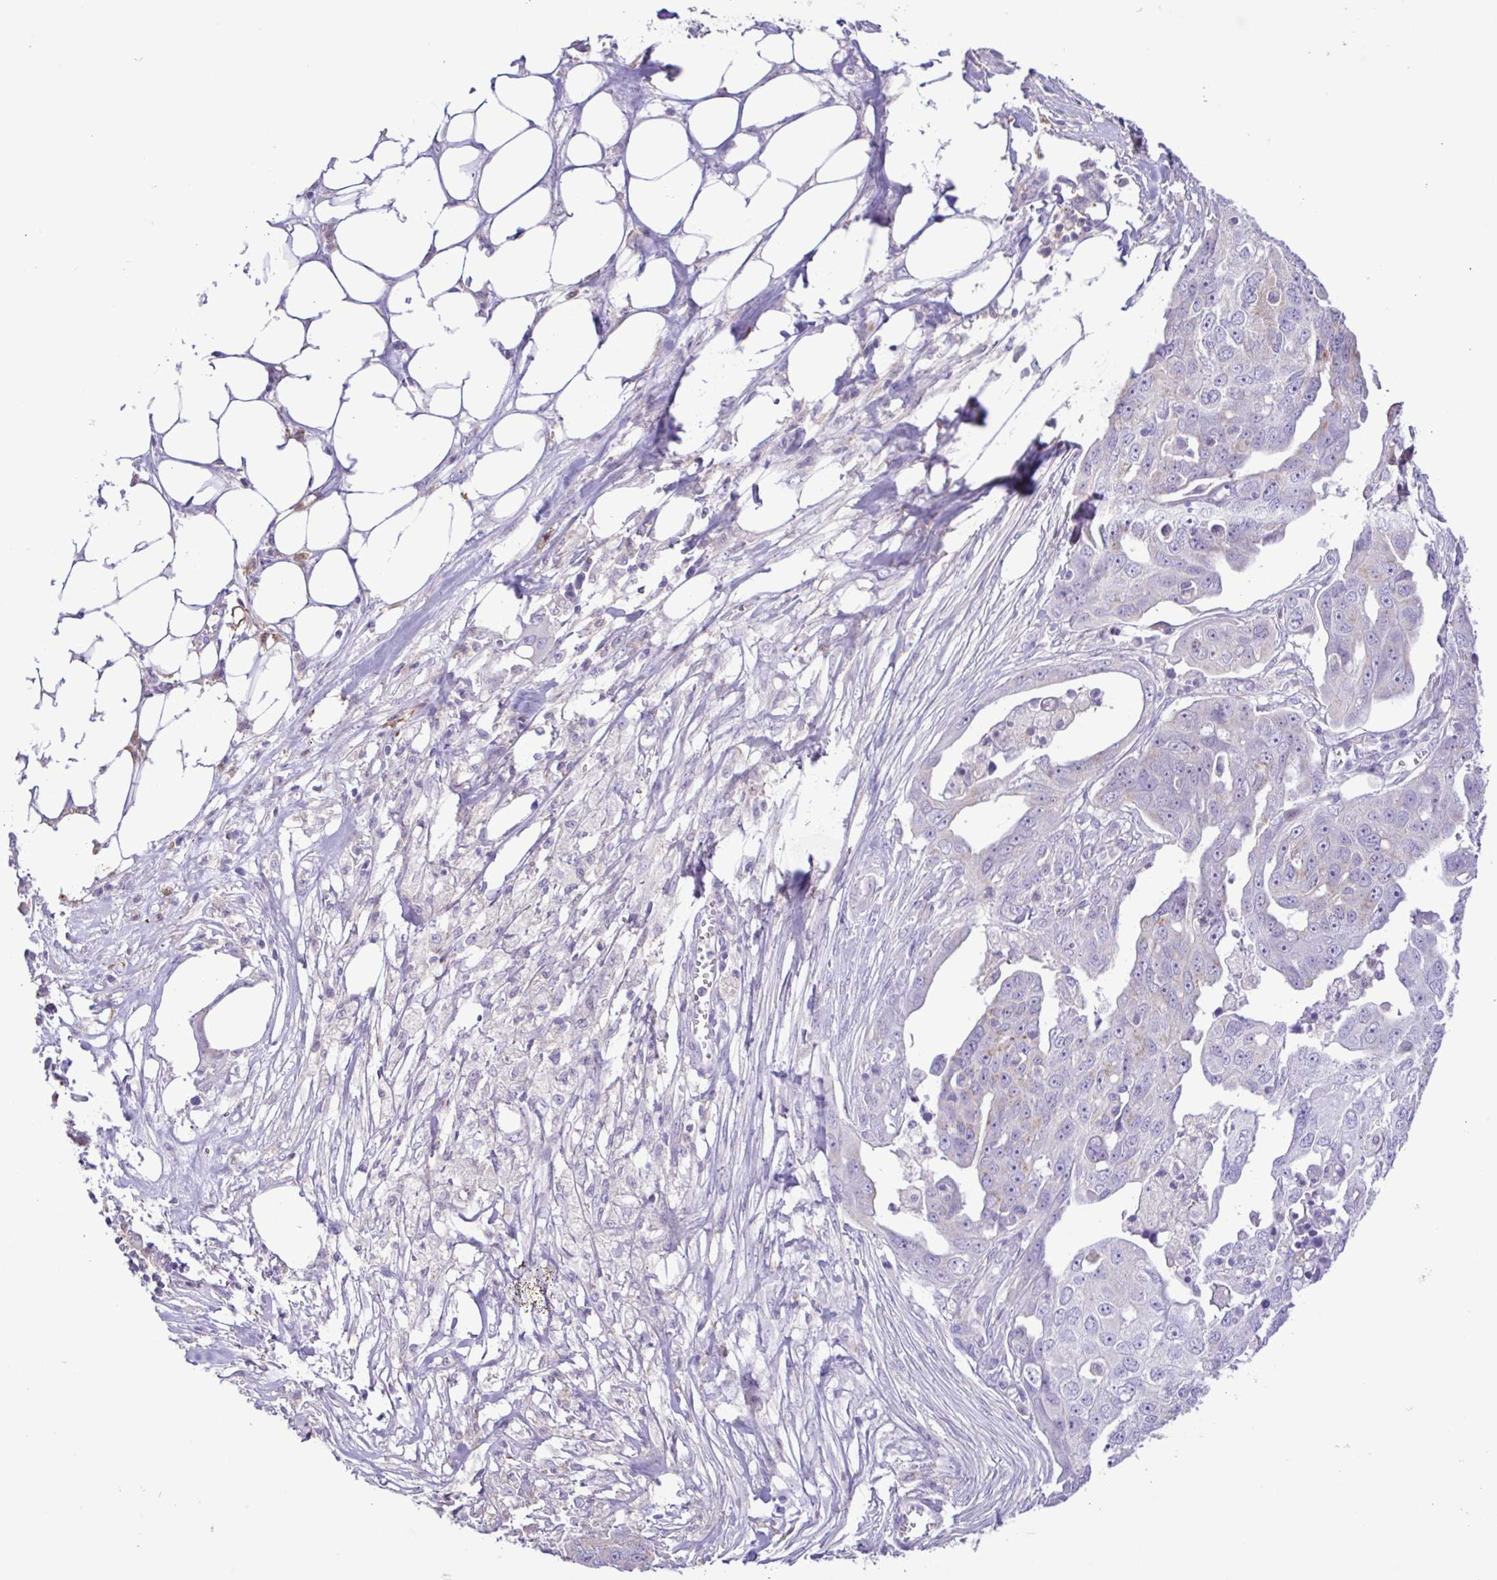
{"staining": {"intensity": "negative", "quantity": "none", "location": "none"}, "tissue": "ovarian cancer", "cell_type": "Tumor cells", "image_type": "cancer", "snomed": [{"axis": "morphology", "description": "Carcinoma, endometroid"}, {"axis": "topography", "description": "Ovary"}], "caption": "Immunohistochemistry micrograph of human endometroid carcinoma (ovarian) stained for a protein (brown), which reveals no positivity in tumor cells. (Stains: DAB (3,3'-diaminobenzidine) immunohistochemistry with hematoxylin counter stain, Microscopy: brightfield microscopy at high magnification).", "gene": "CYP17A1", "patient": {"sex": "female", "age": 70}}